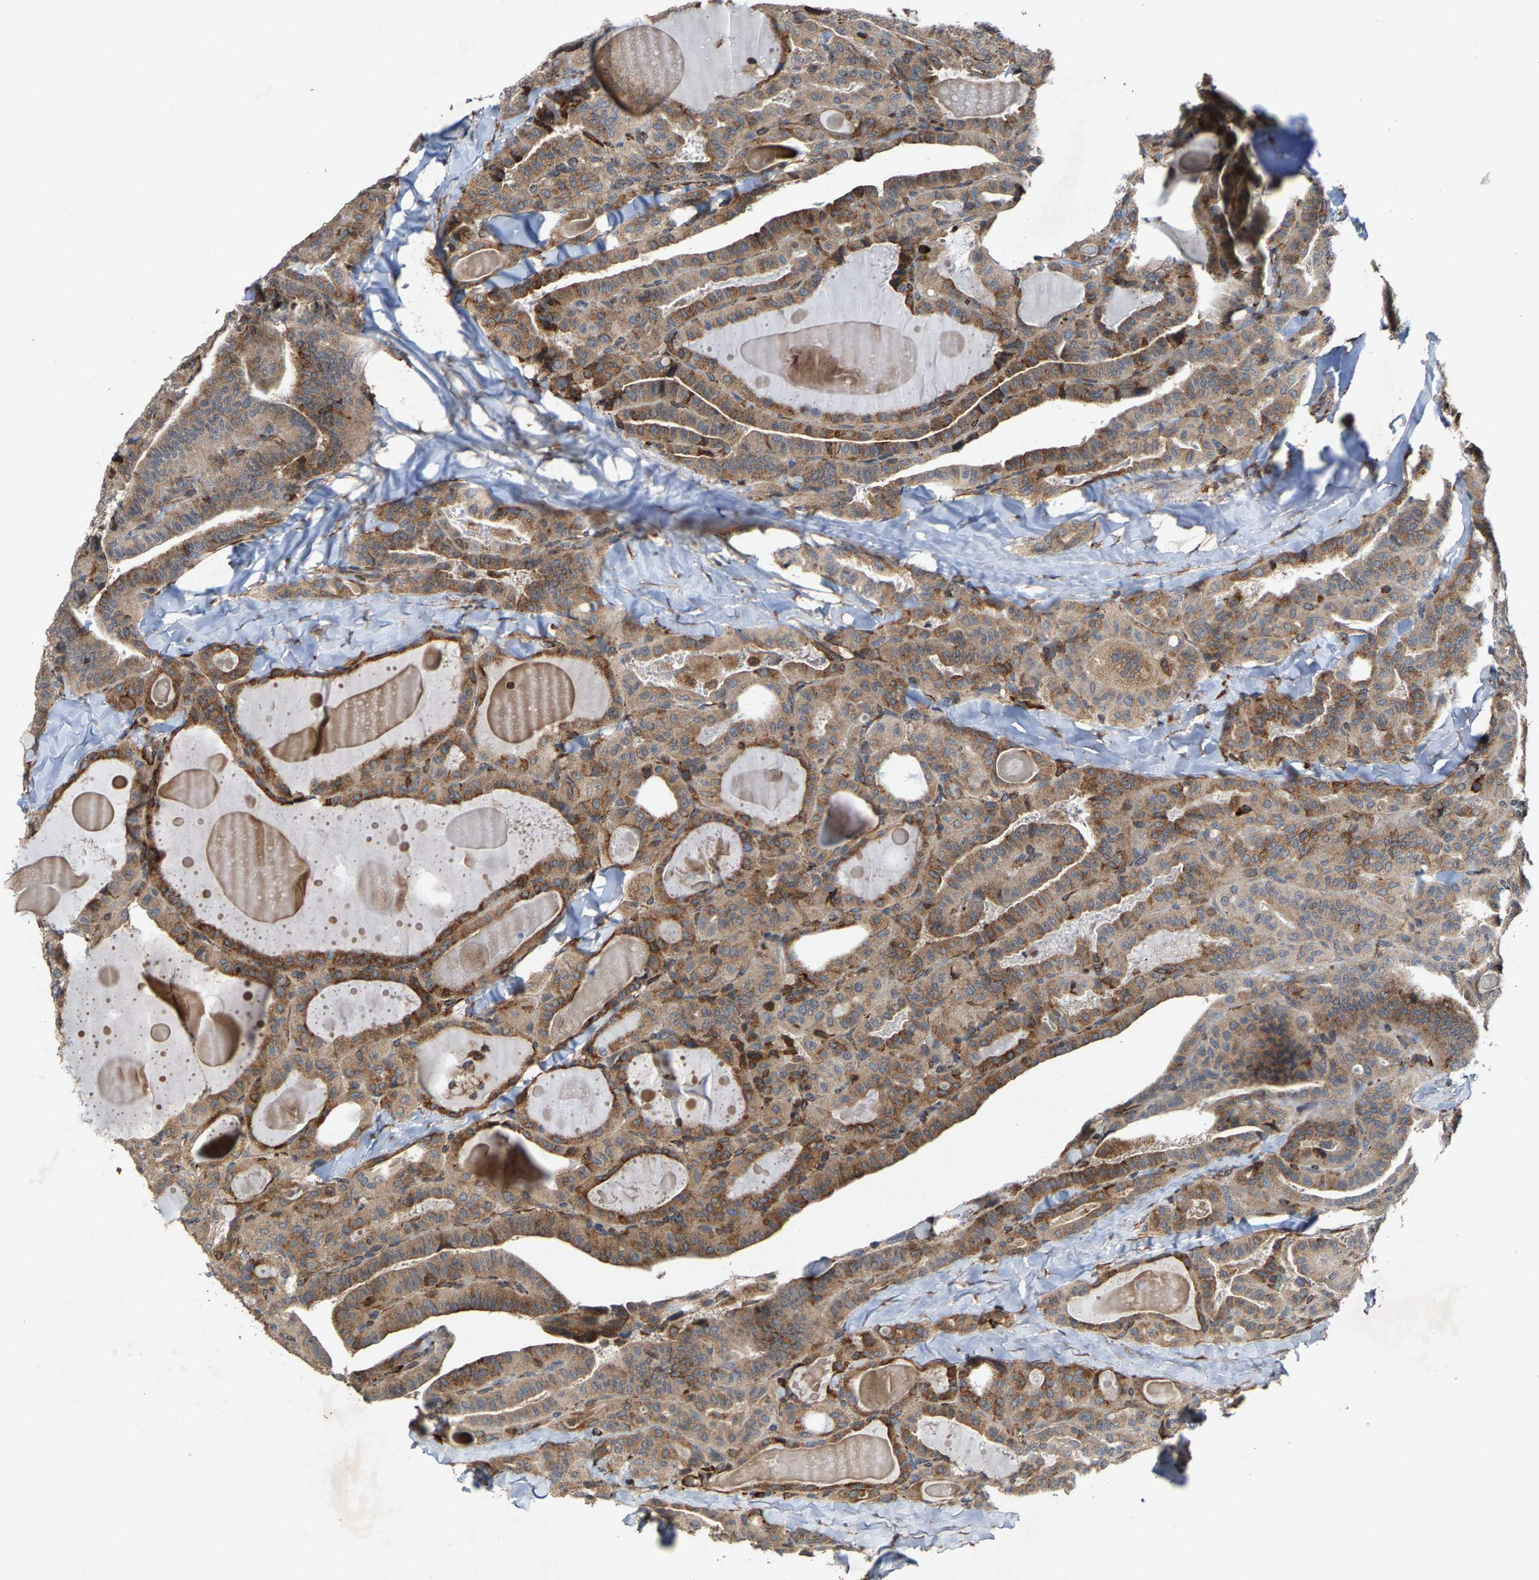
{"staining": {"intensity": "moderate", "quantity": ">75%", "location": "cytoplasmic/membranous"}, "tissue": "thyroid cancer", "cell_type": "Tumor cells", "image_type": "cancer", "snomed": [{"axis": "morphology", "description": "Papillary adenocarcinoma, NOS"}, {"axis": "topography", "description": "Thyroid gland"}], "caption": "Papillary adenocarcinoma (thyroid) was stained to show a protein in brown. There is medium levels of moderate cytoplasmic/membranous positivity in approximately >75% of tumor cells.", "gene": "FGD3", "patient": {"sex": "male", "age": 77}}